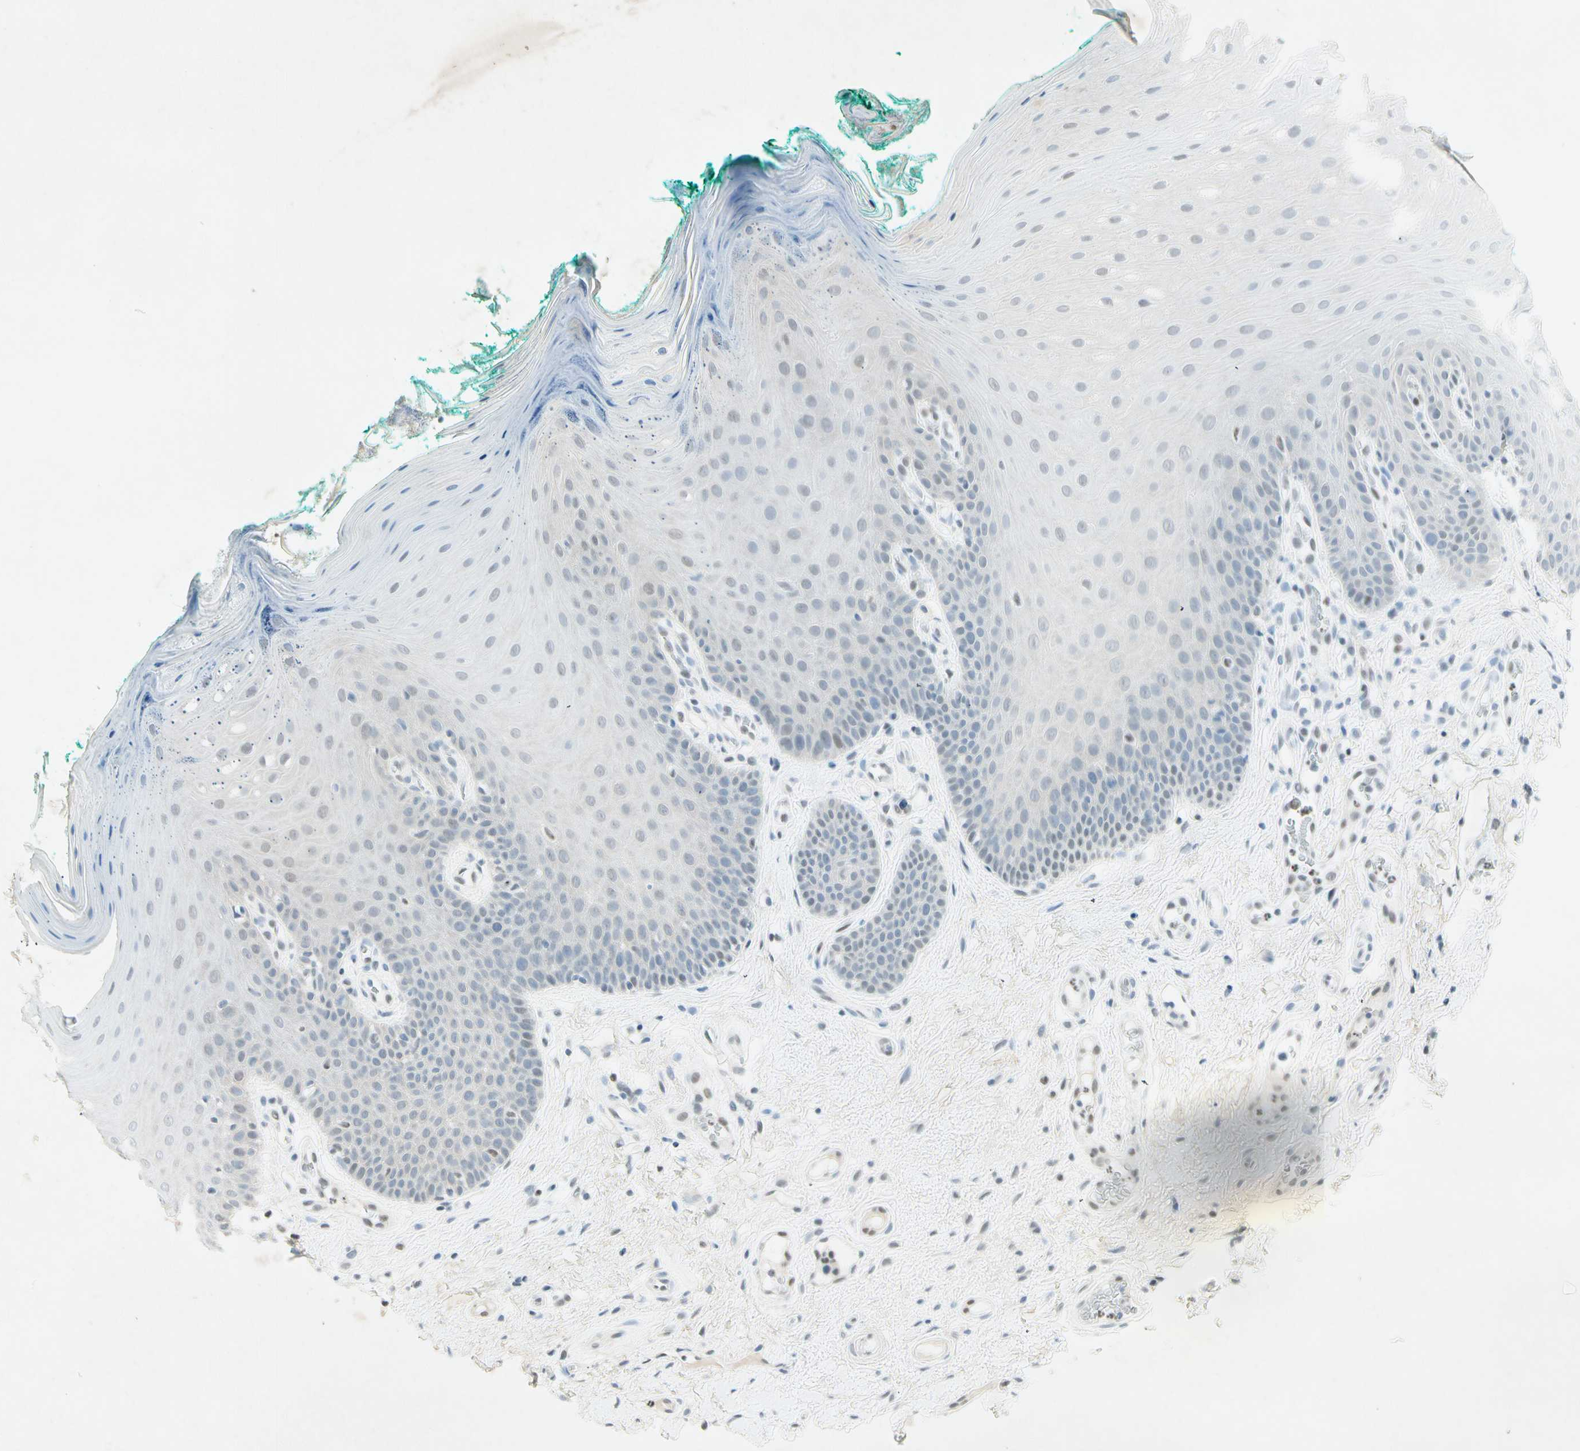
{"staining": {"intensity": "weak", "quantity": "<25%", "location": "nuclear"}, "tissue": "oral mucosa", "cell_type": "Squamous epithelial cells", "image_type": "normal", "snomed": [{"axis": "morphology", "description": "Normal tissue, NOS"}, {"axis": "topography", "description": "Skeletal muscle"}, {"axis": "topography", "description": "Oral tissue"}], "caption": "A high-resolution image shows IHC staining of normal oral mucosa, which reveals no significant expression in squamous epithelial cells.", "gene": "RNF43", "patient": {"sex": "male", "age": 58}}